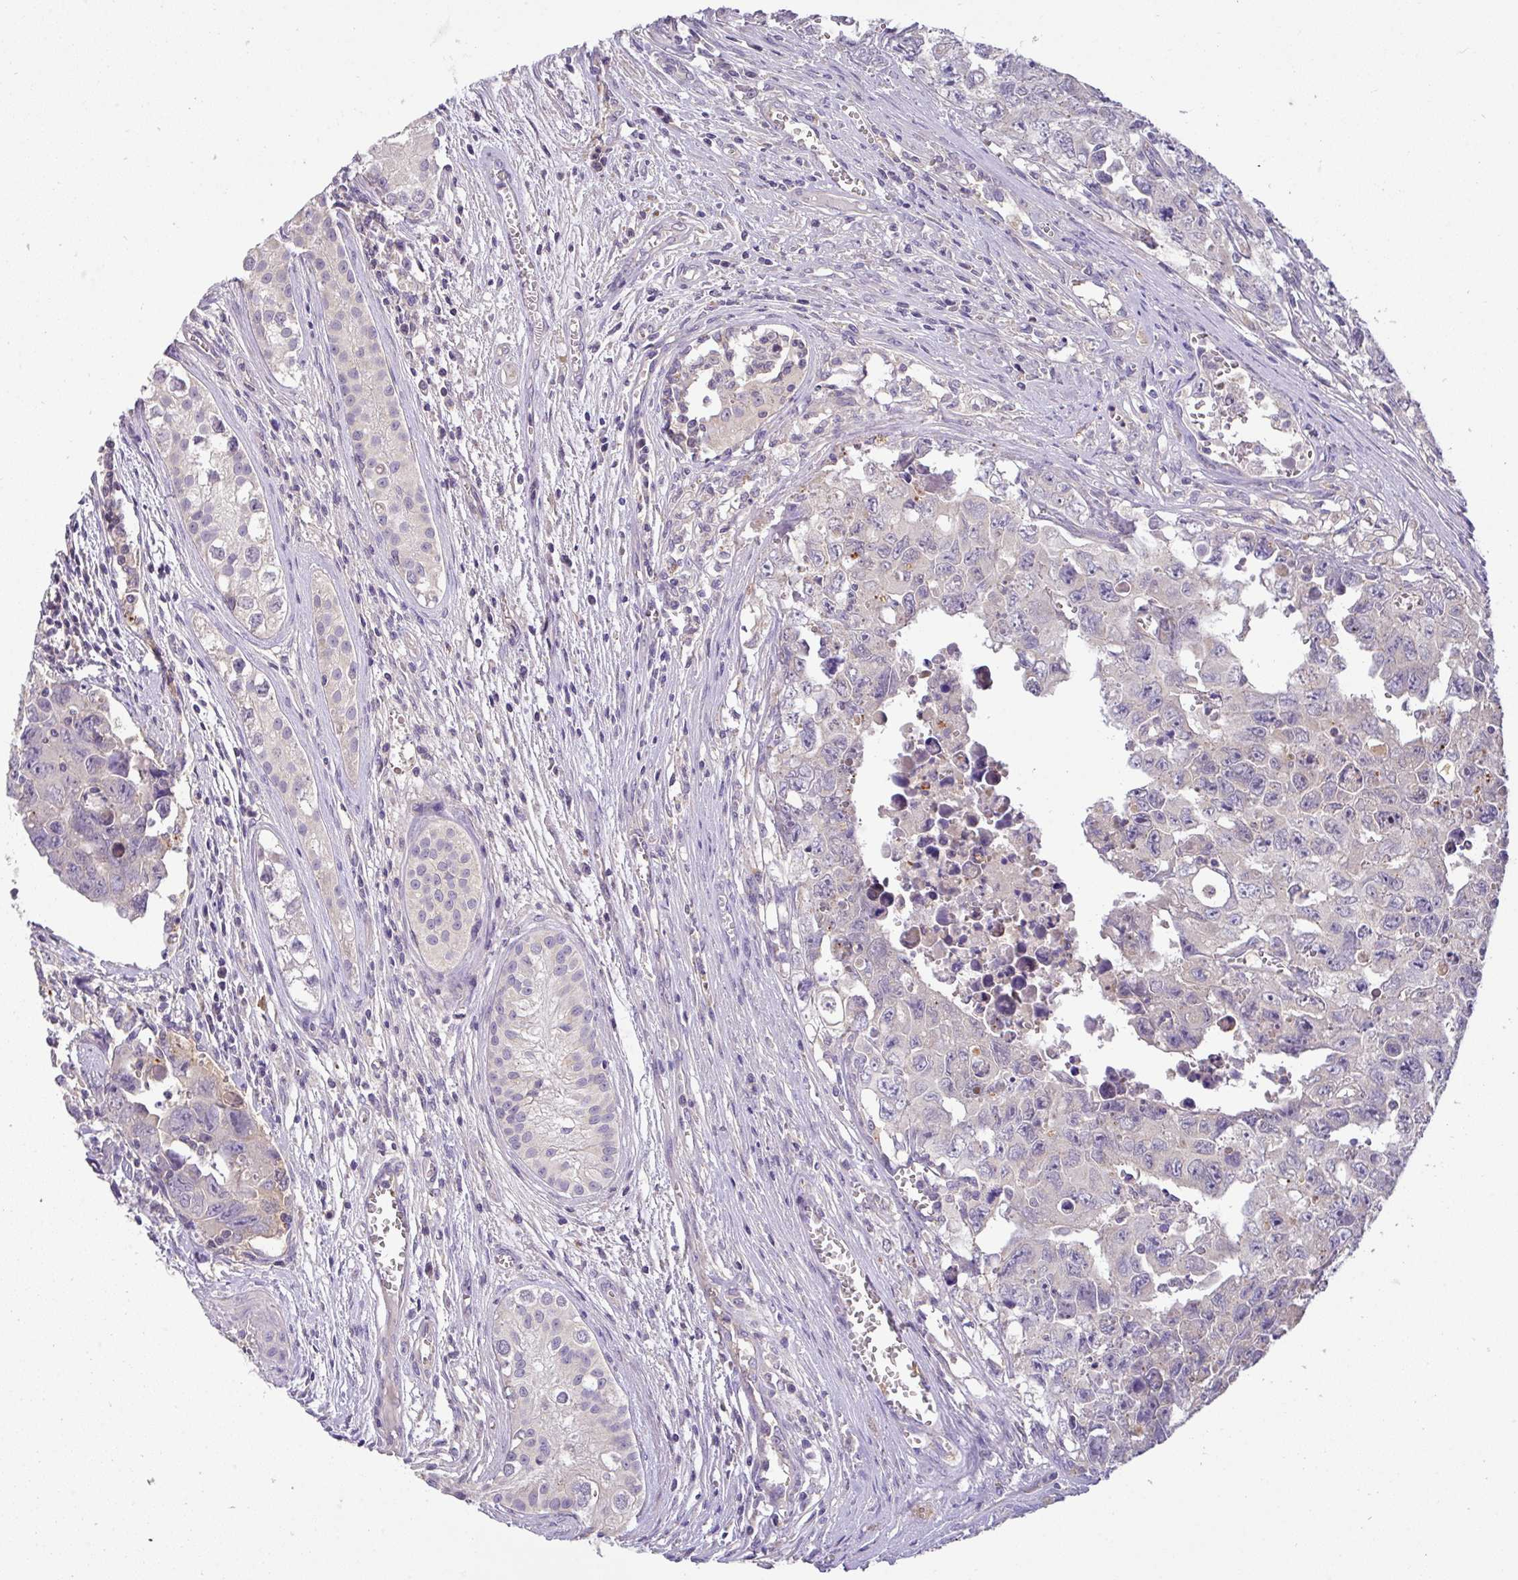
{"staining": {"intensity": "negative", "quantity": "none", "location": "none"}, "tissue": "testis cancer", "cell_type": "Tumor cells", "image_type": "cancer", "snomed": [{"axis": "morphology", "description": "Carcinoma, Embryonal, NOS"}, {"axis": "topography", "description": "Testis"}], "caption": "An immunohistochemistry (IHC) image of testis embryonal carcinoma is shown. There is no staining in tumor cells of testis embryonal carcinoma.", "gene": "HOXC13", "patient": {"sex": "male", "age": 24}}